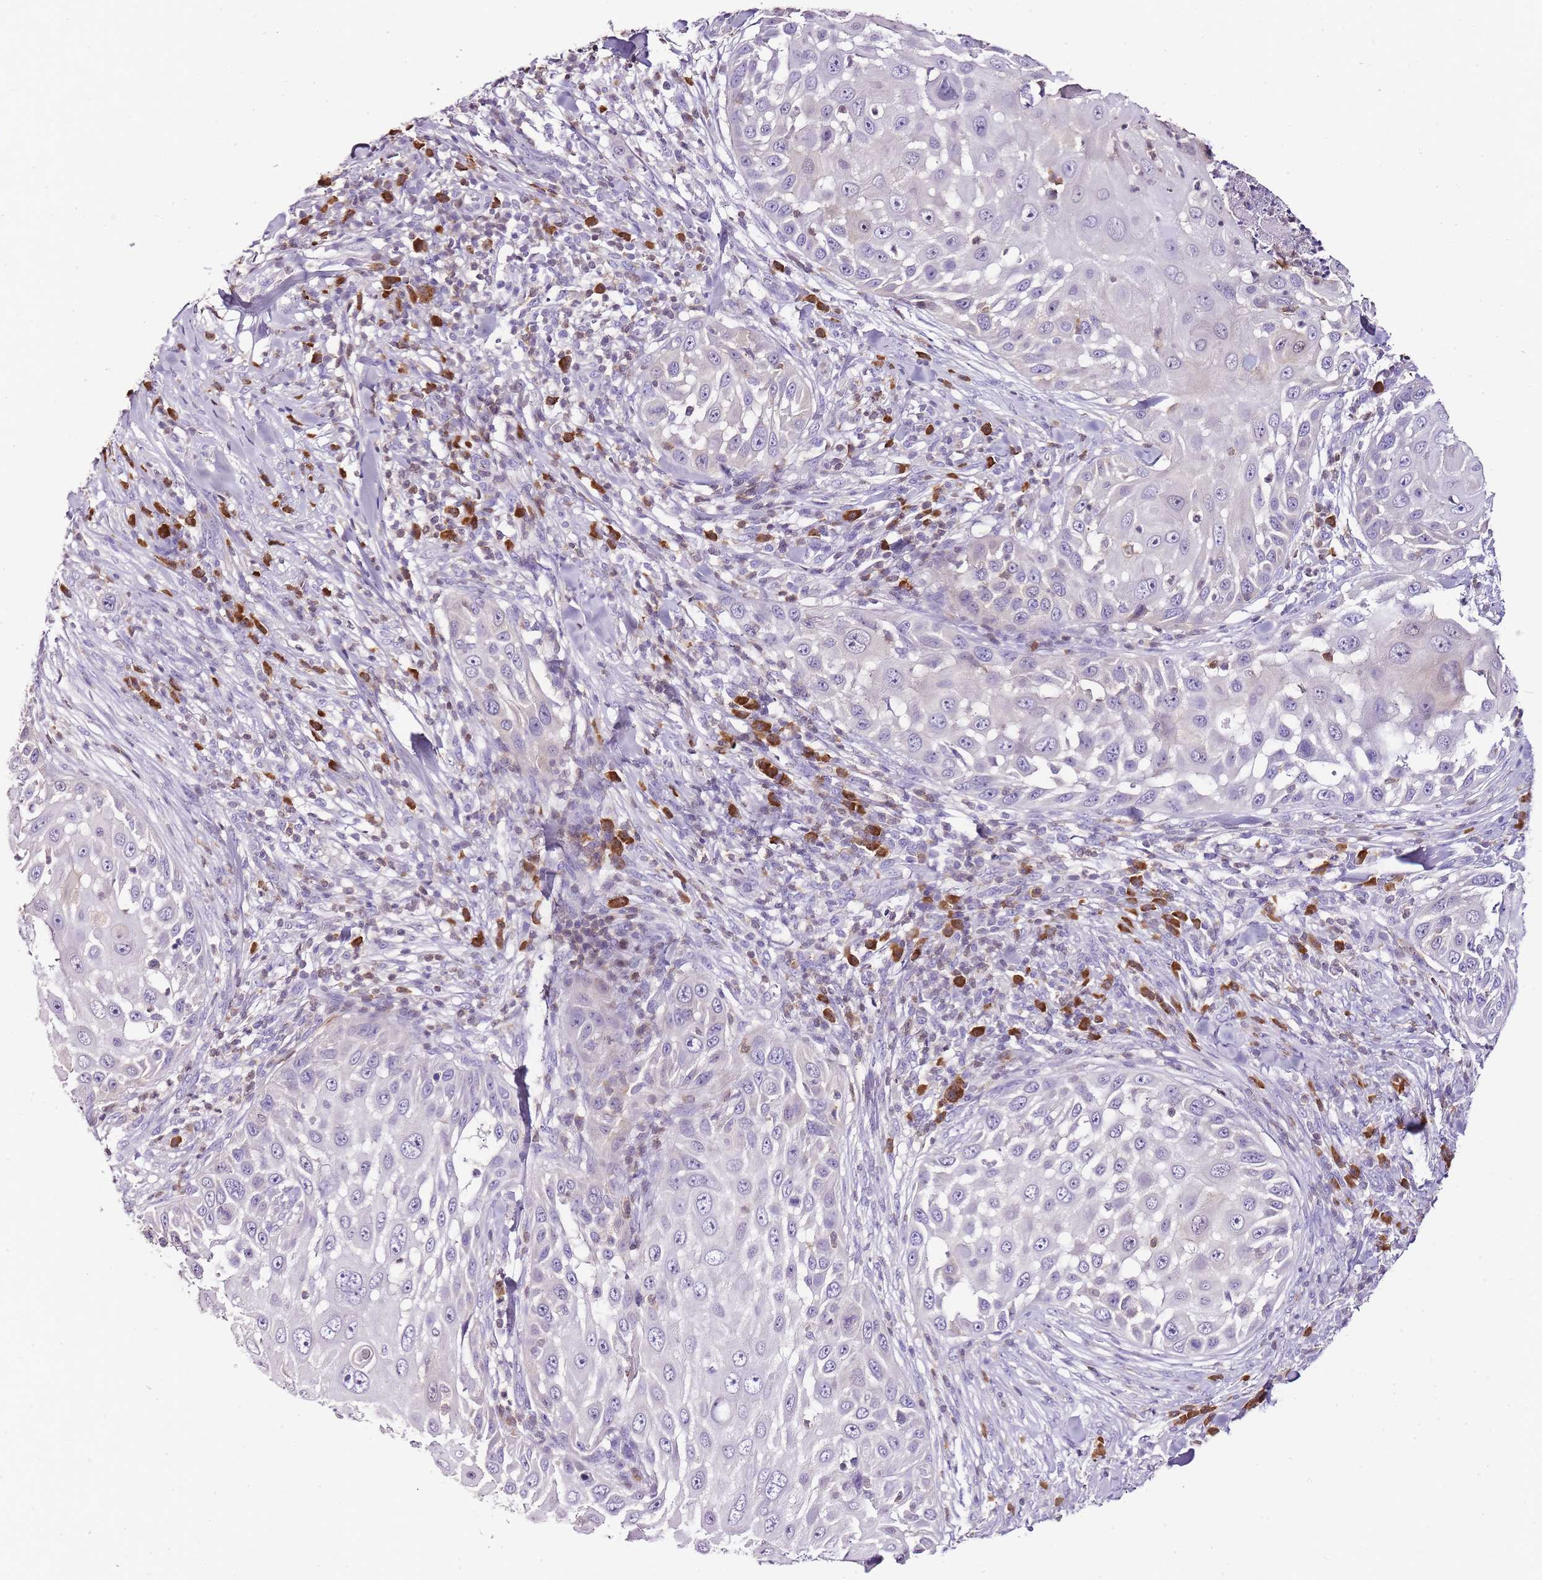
{"staining": {"intensity": "negative", "quantity": "none", "location": "none"}, "tissue": "skin cancer", "cell_type": "Tumor cells", "image_type": "cancer", "snomed": [{"axis": "morphology", "description": "Squamous cell carcinoma, NOS"}, {"axis": "topography", "description": "Skin"}], "caption": "Immunohistochemical staining of skin cancer (squamous cell carcinoma) shows no significant staining in tumor cells.", "gene": "ZBP1", "patient": {"sex": "female", "age": 44}}